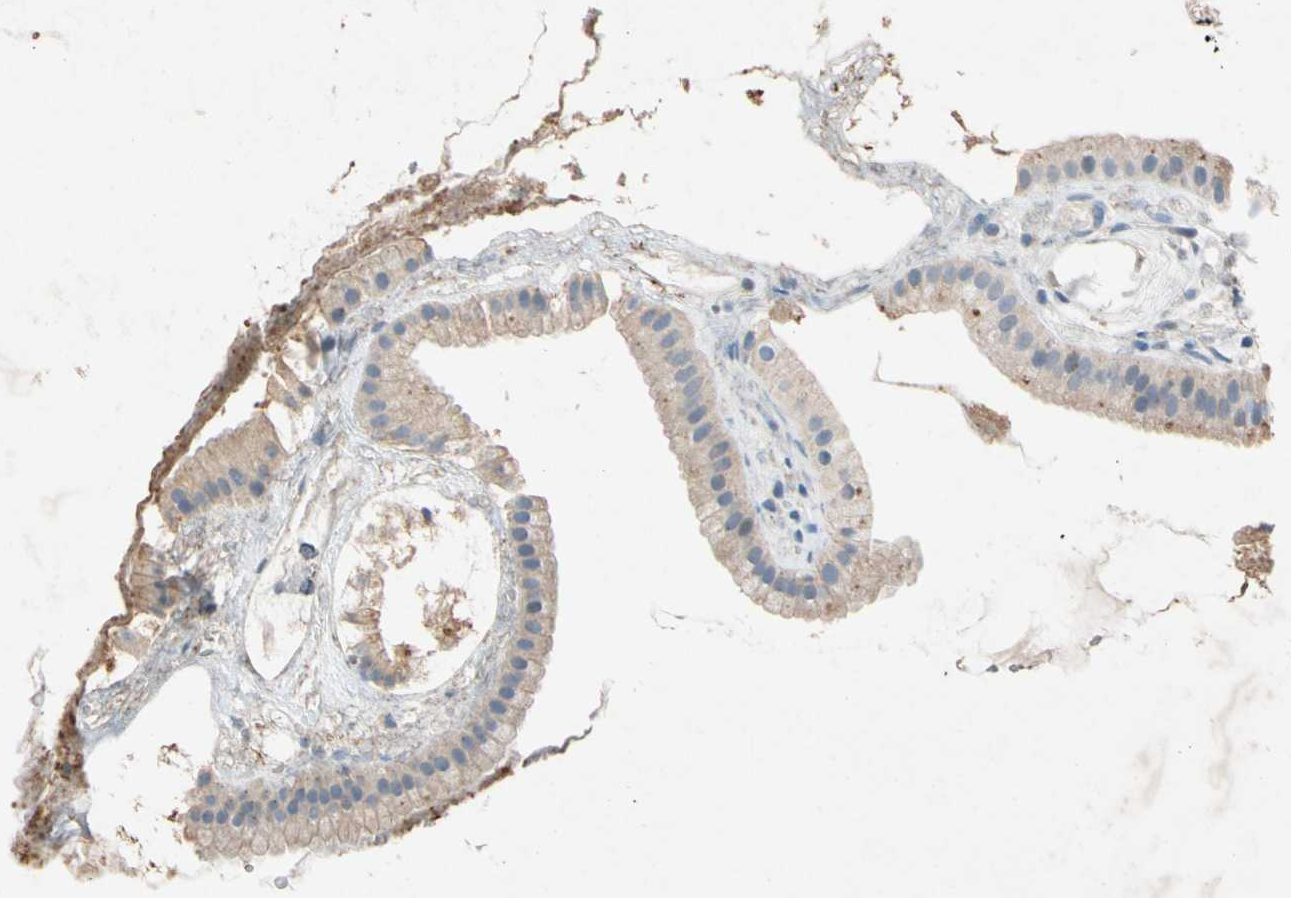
{"staining": {"intensity": "weak", "quantity": "25%-75%", "location": "cytoplasmic/membranous"}, "tissue": "gallbladder", "cell_type": "Glandular cells", "image_type": "normal", "snomed": [{"axis": "morphology", "description": "Normal tissue, NOS"}, {"axis": "topography", "description": "Gallbladder"}], "caption": "Immunohistochemical staining of normal gallbladder demonstrates low levels of weak cytoplasmic/membranous expression in about 25%-75% of glandular cells. (IHC, brightfield microscopy, high magnification).", "gene": "GASK1B", "patient": {"sex": "female", "age": 64}}